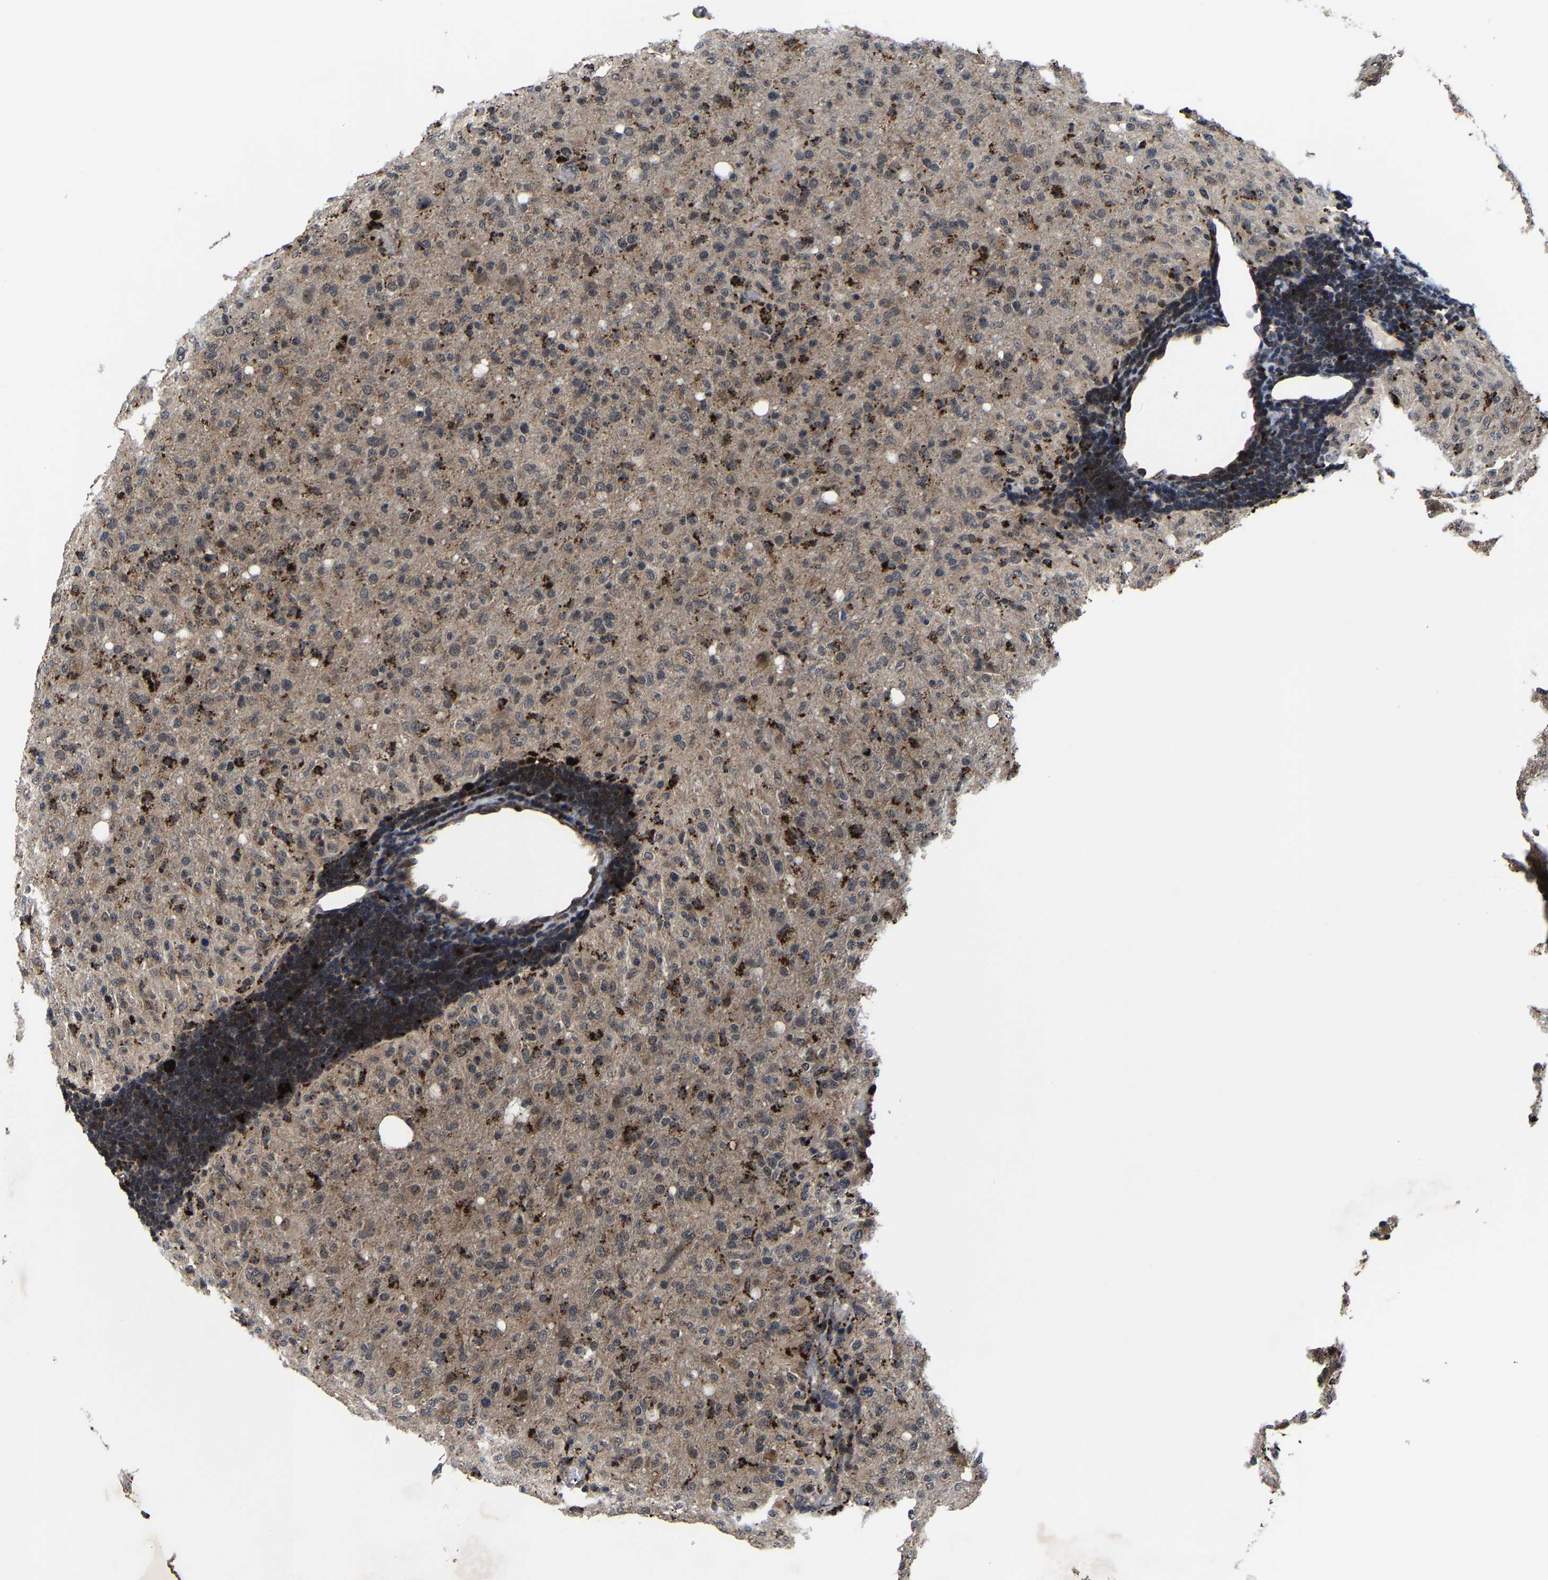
{"staining": {"intensity": "strong", "quantity": "25%-75%", "location": "cytoplasmic/membranous"}, "tissue": "glioma", "cell_type": "Tumor cells", "image_type": "cancer", "snomed": [{"axis": "morphology", "description": "Glioma, malignant, High grade"}, {"axis": "topography", "description": "Brain"}], "caption": "An image of glioma stained for a protein exhibits strong cytoplasmic/membranous brown staining in tumor cells.", "gene": "ZCCHC7", "patient": {"sex": "female", "age": 57}}